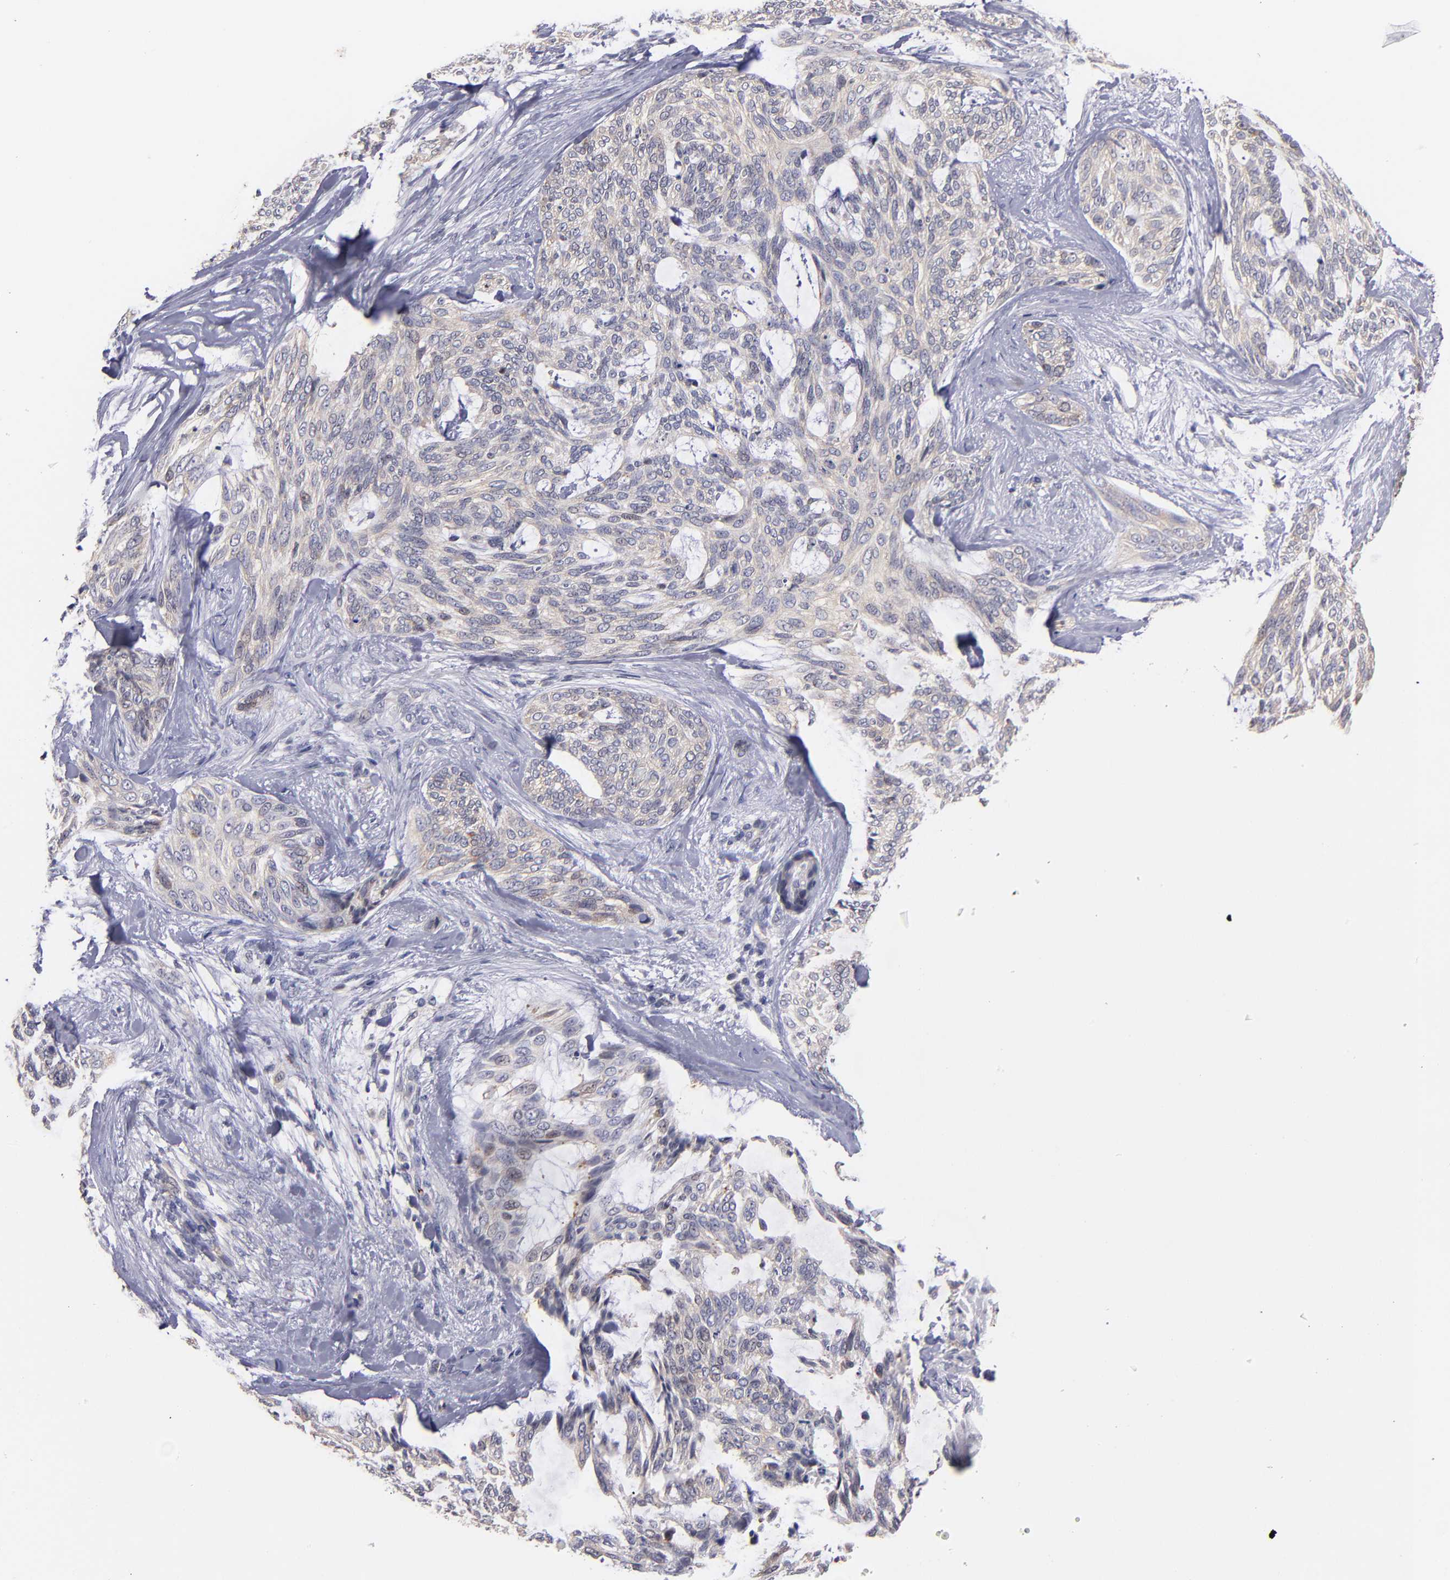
{"staining": {"intensity": "weak", "quantity": "25%-75%", "location": "cytoplasmic/membranous"}, "tissue": "skin cancer", "cell_type": "Tumor cells", "image_type": "cancer", "snomed": [{"axis": "morphology", "description": "Normal tissue, NOS"}, {"axis": "morphology", "description": "Basal cell carcinoma"}, {"axis": "topography", "description": "Skin"}], "caption": "Immunohistochemistry (DAB) staining of human skin cancer (basal cell carcinoma) demonstrates weak cytoplasmic/membranous protein positivity in approximately 25%-75% of tumor cells.", "gene": "EIF3L", "patient": {"sex": "female", "age": 71}}